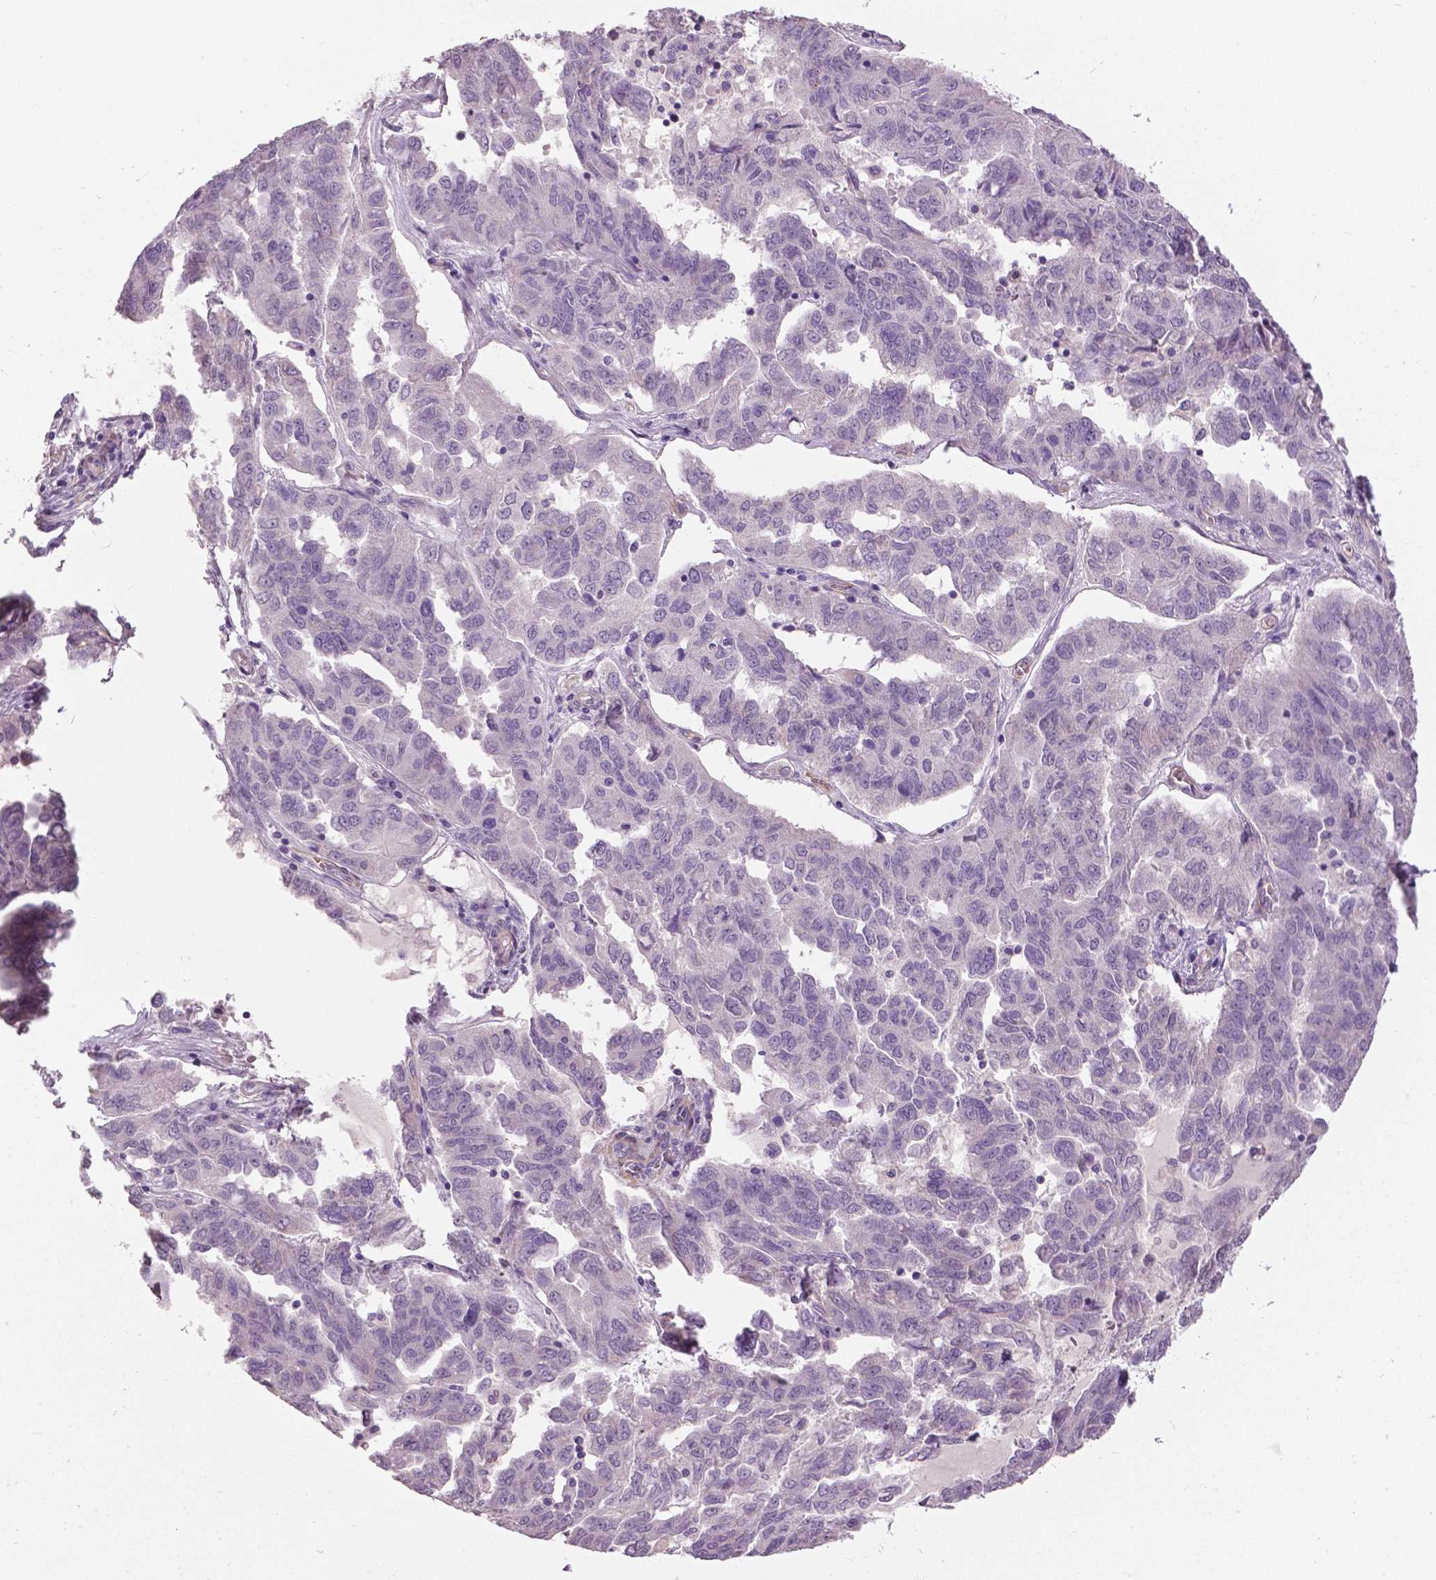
{"staining": {"intensity": "negative", "quantity": "none", "location": "none"}, "tissue": "ovarian cancer", "cell_type": "Tumor cells", "image_type": "cancer", "snomed": [{"axis": "morphology", "description": "Cystadenocarcinoma, serous, NOS"}, {"axis": "topography", "description": "Ovary"}], "caption": "Tumor cells are negative for brown protein staining in serous cystadenocarcinoma (ovarian).", "gene": "FOXA1", "patient": {"sex": "female", "age": 64}}